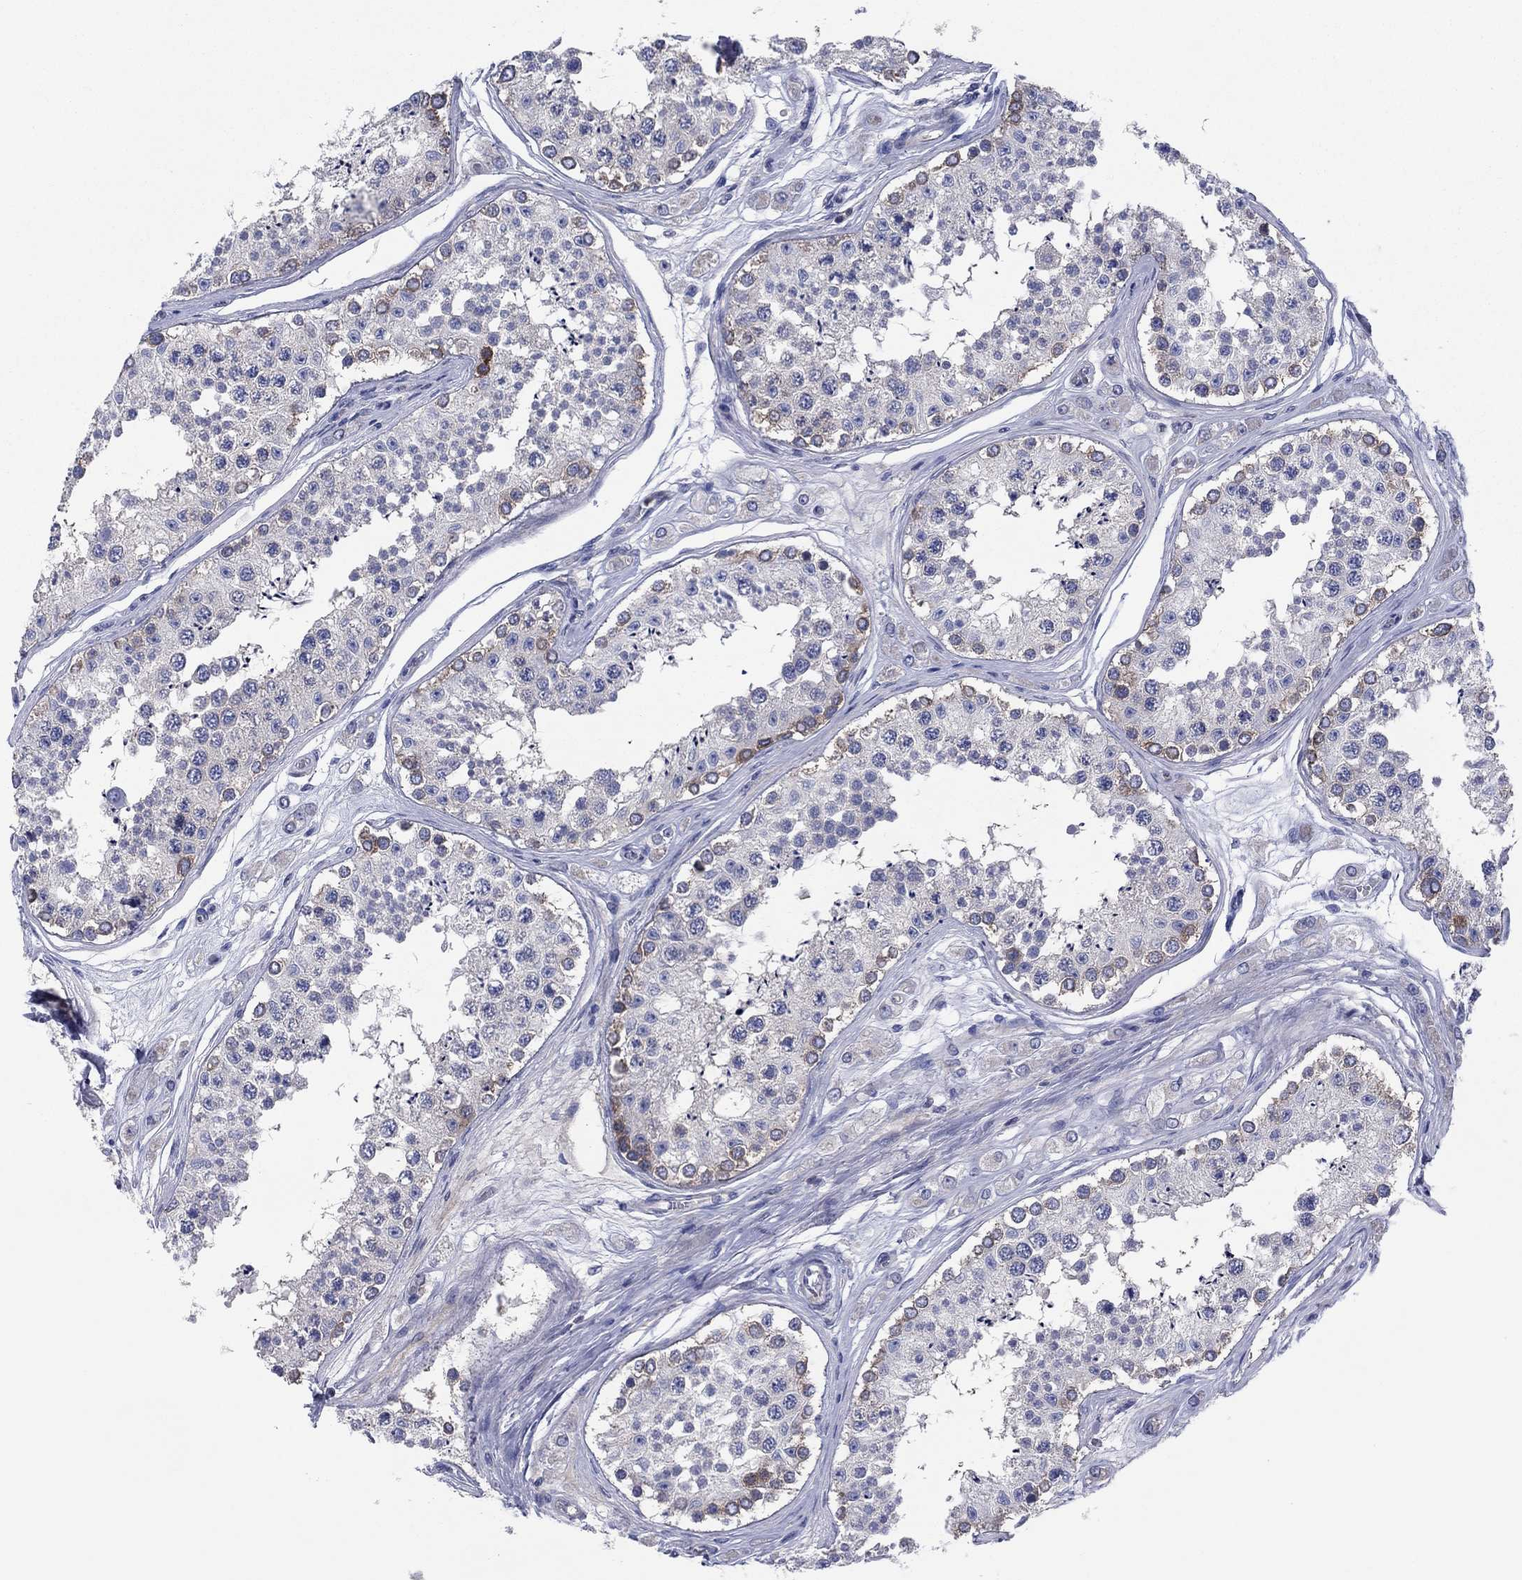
{"staining": {"intensity": "moderate", "quantity": "<25%", "location": "cytoplasmic/membranous"}, "tissue": "testis", "cell_type": "Cells in seminiferous ducts", "image_type": "normal", "snomed": [{"axis": "morphology", "description": "Normal tissue, NOS"}, {"axis": "topography", "description": "Testis"}], "caption": "Unremarkable testis was stained to show a protein in brown. There is low levels of moderate cytoplasmic/membranous staining in approximately <25% of cells in seminiferous ducts. (DAB IHC, brown staining for protein, blue staining for nuclei).", "gene": "PVR", "patient": {"sex": "male", "age": 25}}